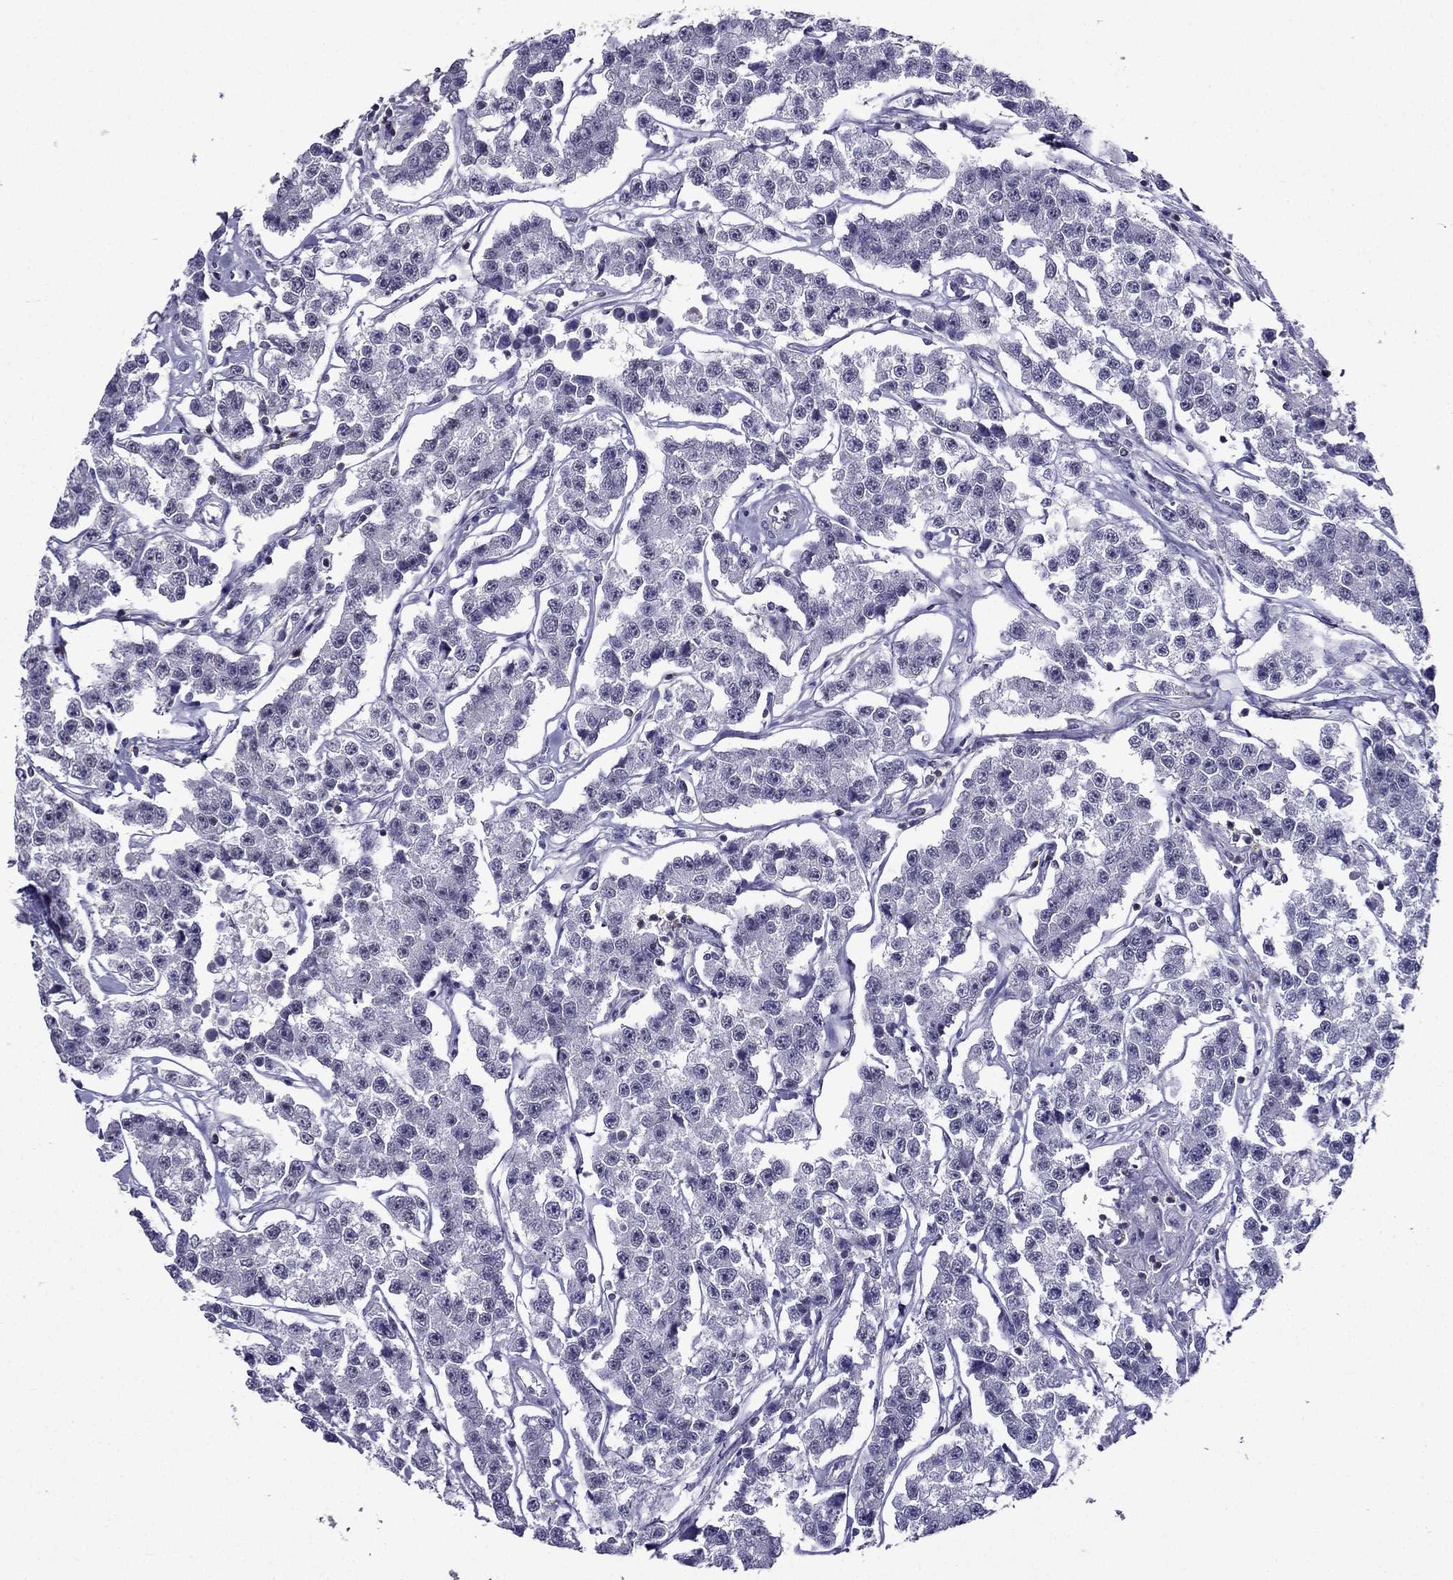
{"staining": {"intensity": "negative", "quantity": "none", "location": "none"}, "tissue": "testis cancer", "cell_type": "Tumor cells", "image_type": "cancer", "snomed": [{"axis": "morphology", "description": "Seminoma, NOS"}, {"axis": "topography", "description": "Testis"}], "caption": "Image shows no significant protein staining in tumor cells of testis seminoma.", "gene": "AAK1", "patient": {"sex": "male", "age": 59}}